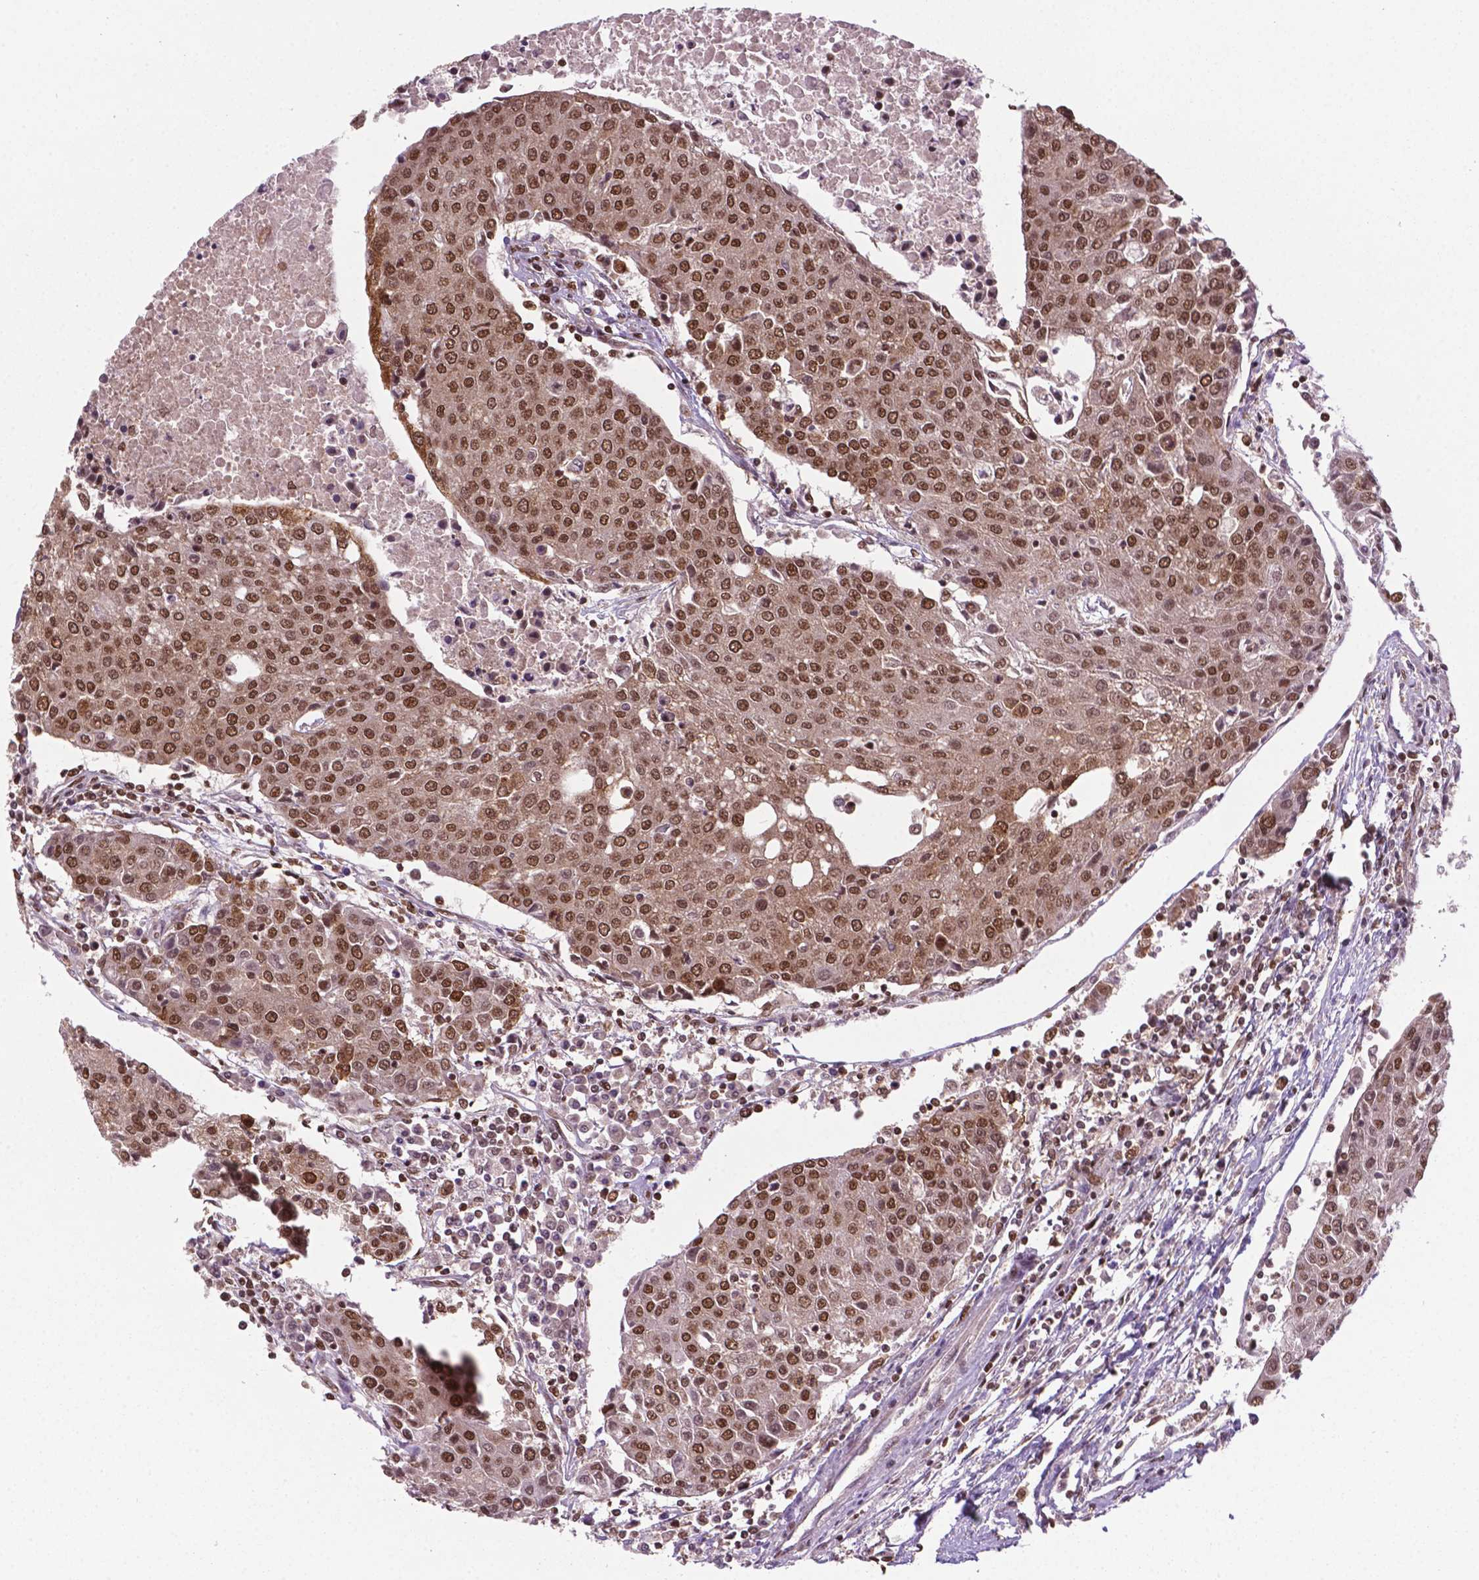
{"staining": {"intensity": "moderate", "quantity": ">75%", "location": "cytoplasmic/membranous,nuclear"}, "tissue": "urothelial cancer", "cell_type": "Tumor cells", "image_type": "cancer", "snomed": [{"axis": "morphology", "description": "Urothelial carcinoma, High grade"}, {"axis": "topography", "description": "Urinary bladder"}], "caption": "Human urothelial cancer stained with a protein marker shows moderate staining in tumor cells.", "gene": "SIRT6", "patient": {"sex": "female", "age": 85}}